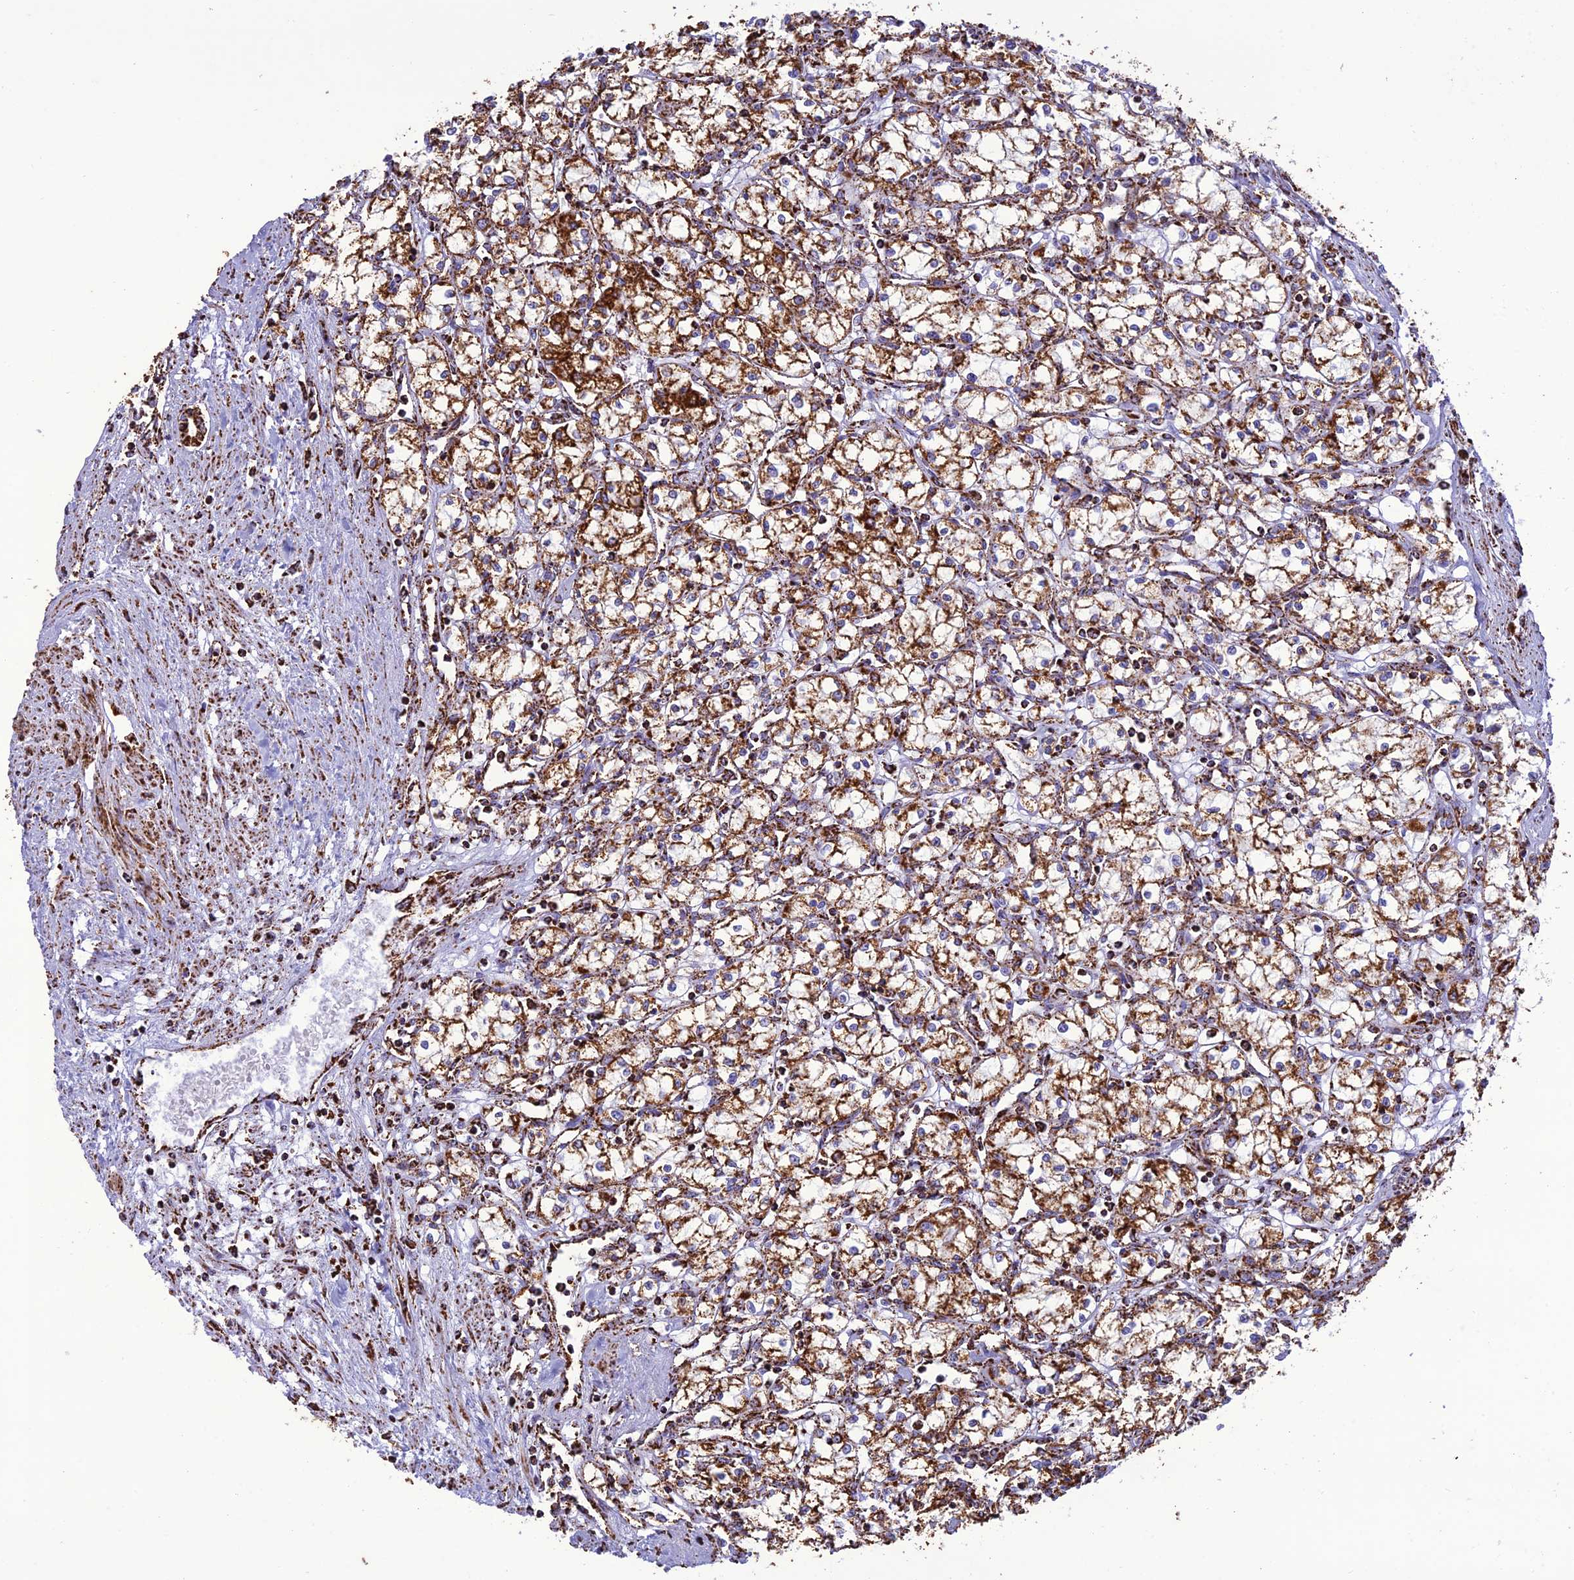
{"staining": {"intensity": "strong", "quantity": ">75%", "location": "cytoplasmic/membranous"}, "tissue": "renal cancer", "cell_type": "Tumor cells", "image_type": "cancer", "snomed": [{"axis": "morphology", "description": "Adenocarcinoma, NOS"}, {"axis": "topography", "description": "Kidney"}], "caption": "This photomicrograph displays renal adenocarcinoma stained with IHC to label a protein in brown. The cytoplasmic/membranous of tumor cells show strong positivity for the protein. Nuclei are counter-stained blue.", "gene": "NDUFAF1", "patient": {"sex": "male", "age": 59}}